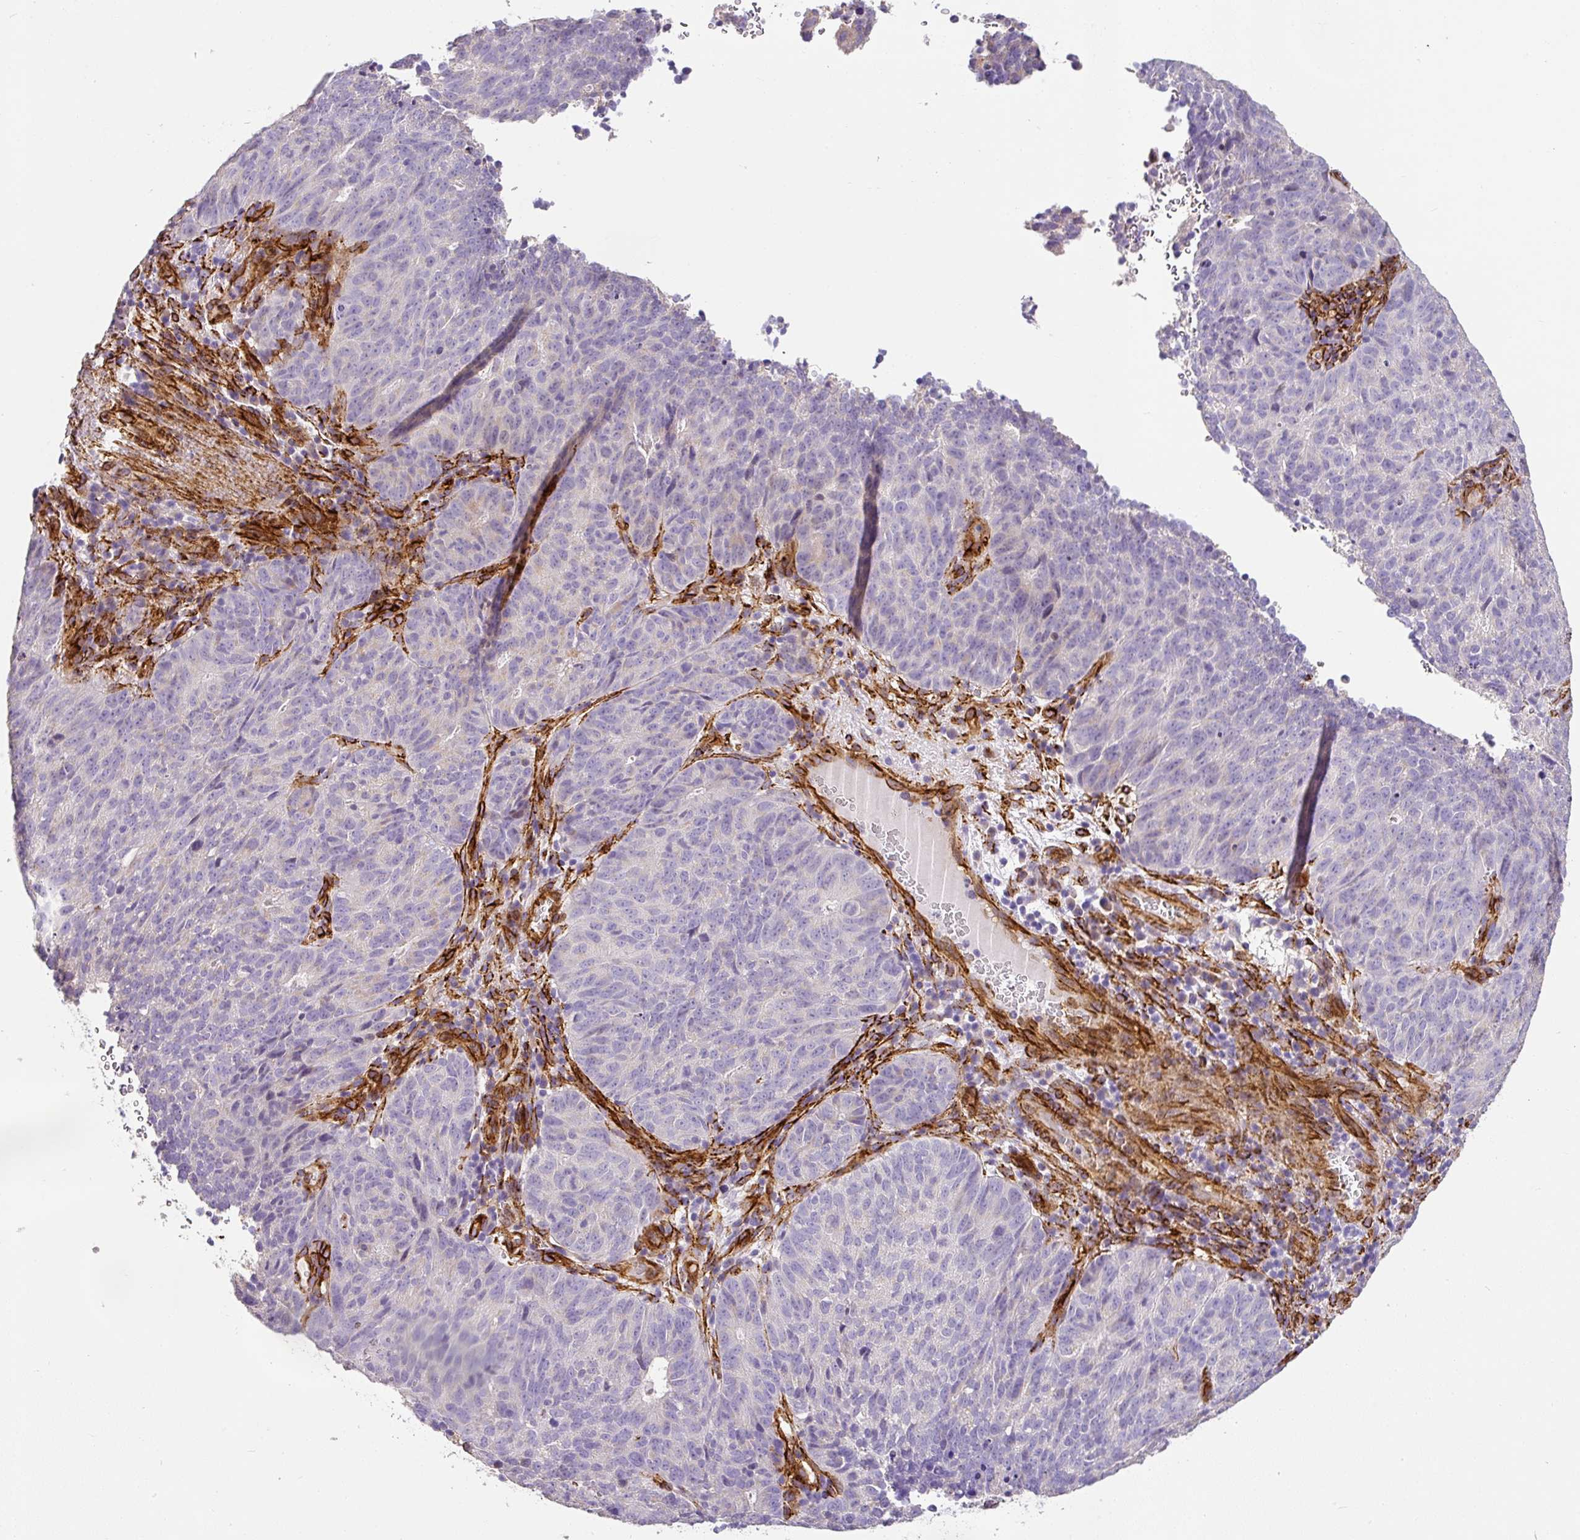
{"staining": {"intensity": "negative", "quantity": "none", "location": "none"}, "tissue": "cervical cancer", "cell_type": "Tumor cells", "image_type": "cancer", "snomed": [{"axis": "morphology", "description": "Adenocarcinoma, NOS"}, {"axis": "topography", "description": "Cervix"}], "caption": "Tumor cells show no significant protein staining in adenocarcinoma (cervical).", "gene": "SLC25A17", "patient": {"sex": "female", "age": 38}}